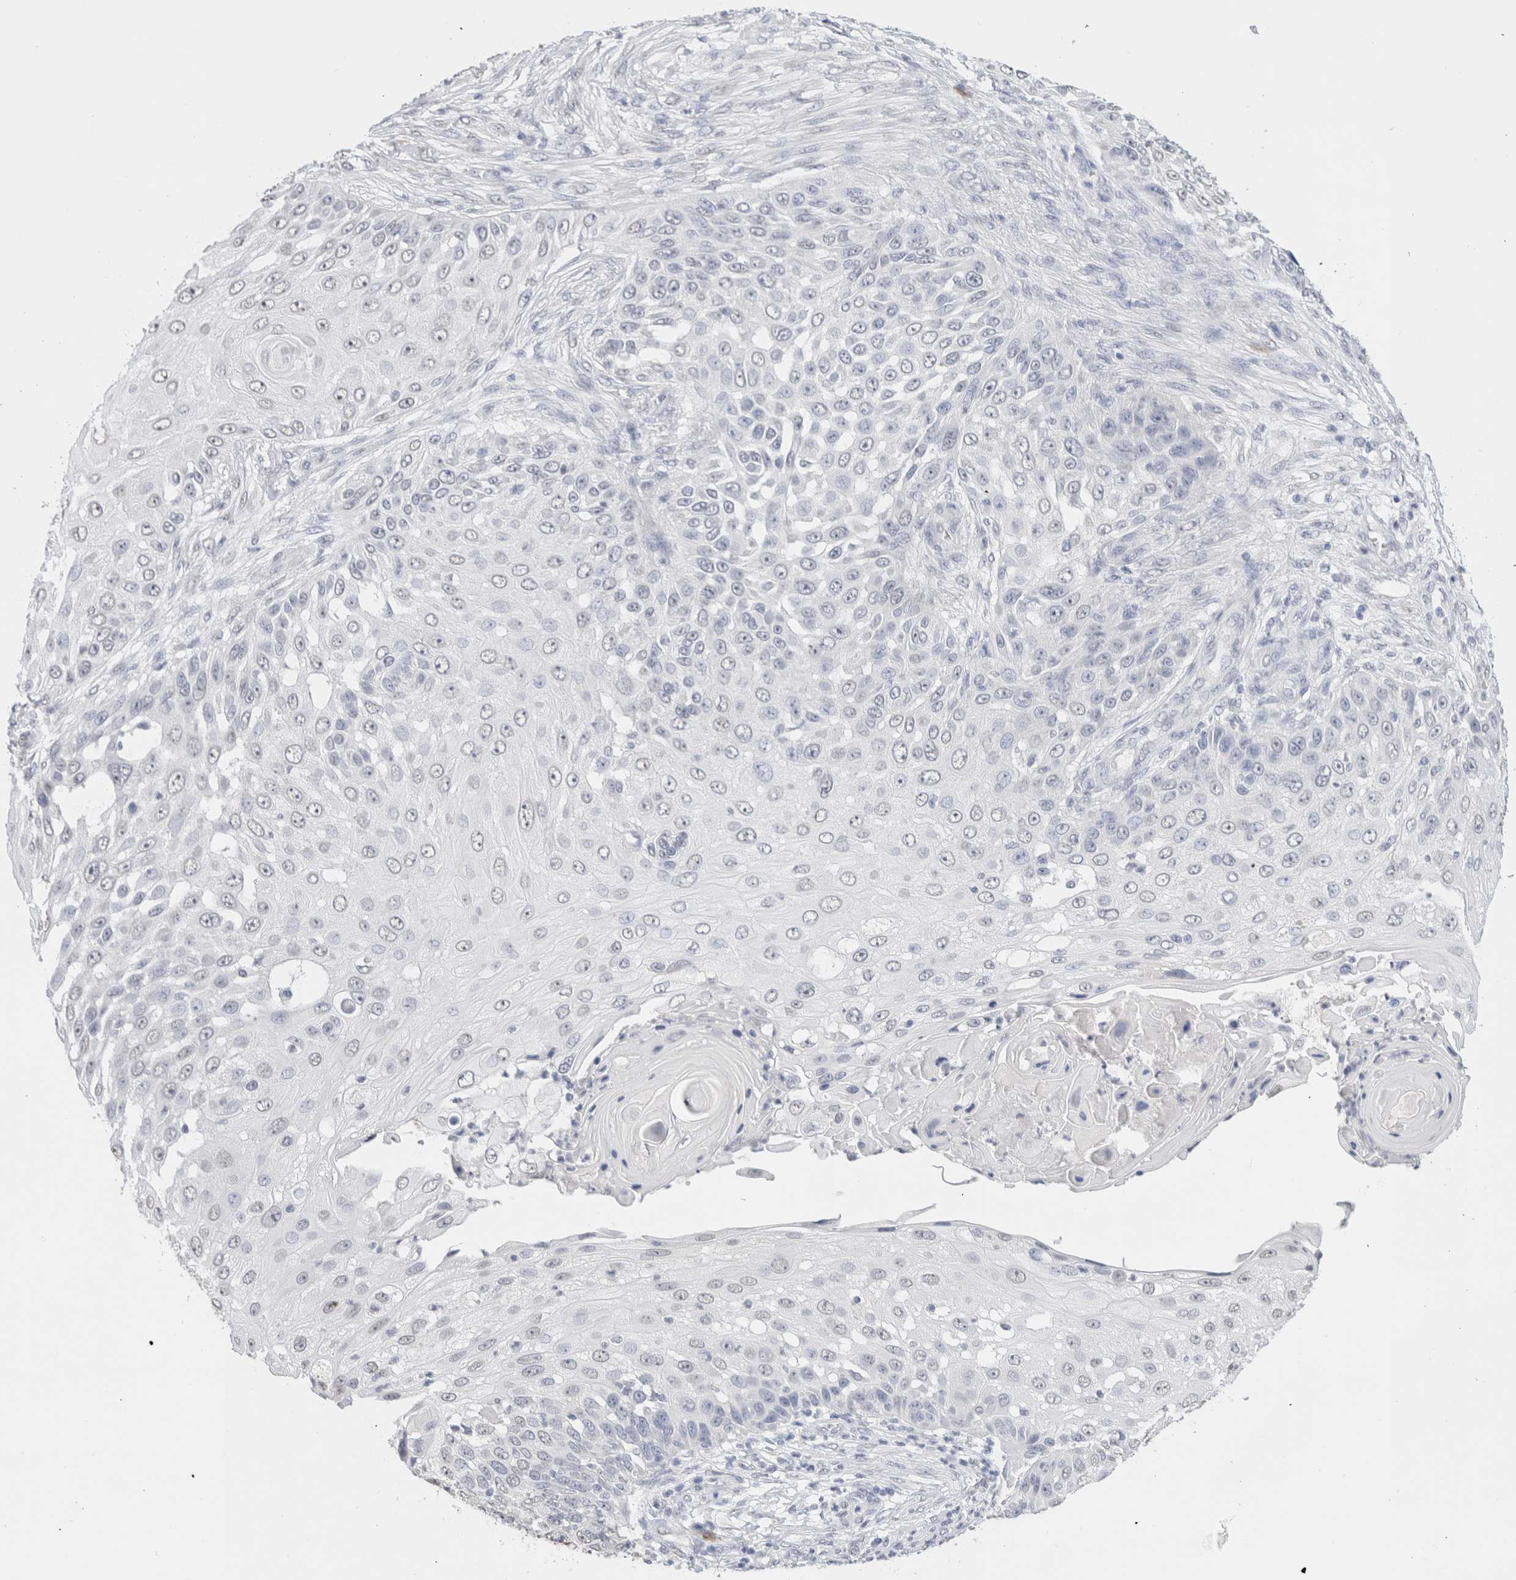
{"staining": {"intensity": "negative", "quantity": "none", "location": "none"}, "tissue": "skin cancer", "cell_type": "Tumor cells", "image_type": "cancer", "snomed": [{"axis": "morphology", "description": "Squamous cell carcinoma, NOS"}, {"axis": "topography", "description": "Skin"}], "caption": "Immunohistochemistry of human skin cancer (squamous cell carcinoma) displays no expression in tumor cells.", "gene": "CD80", "patient": {"sex": "female", "age": 44}}